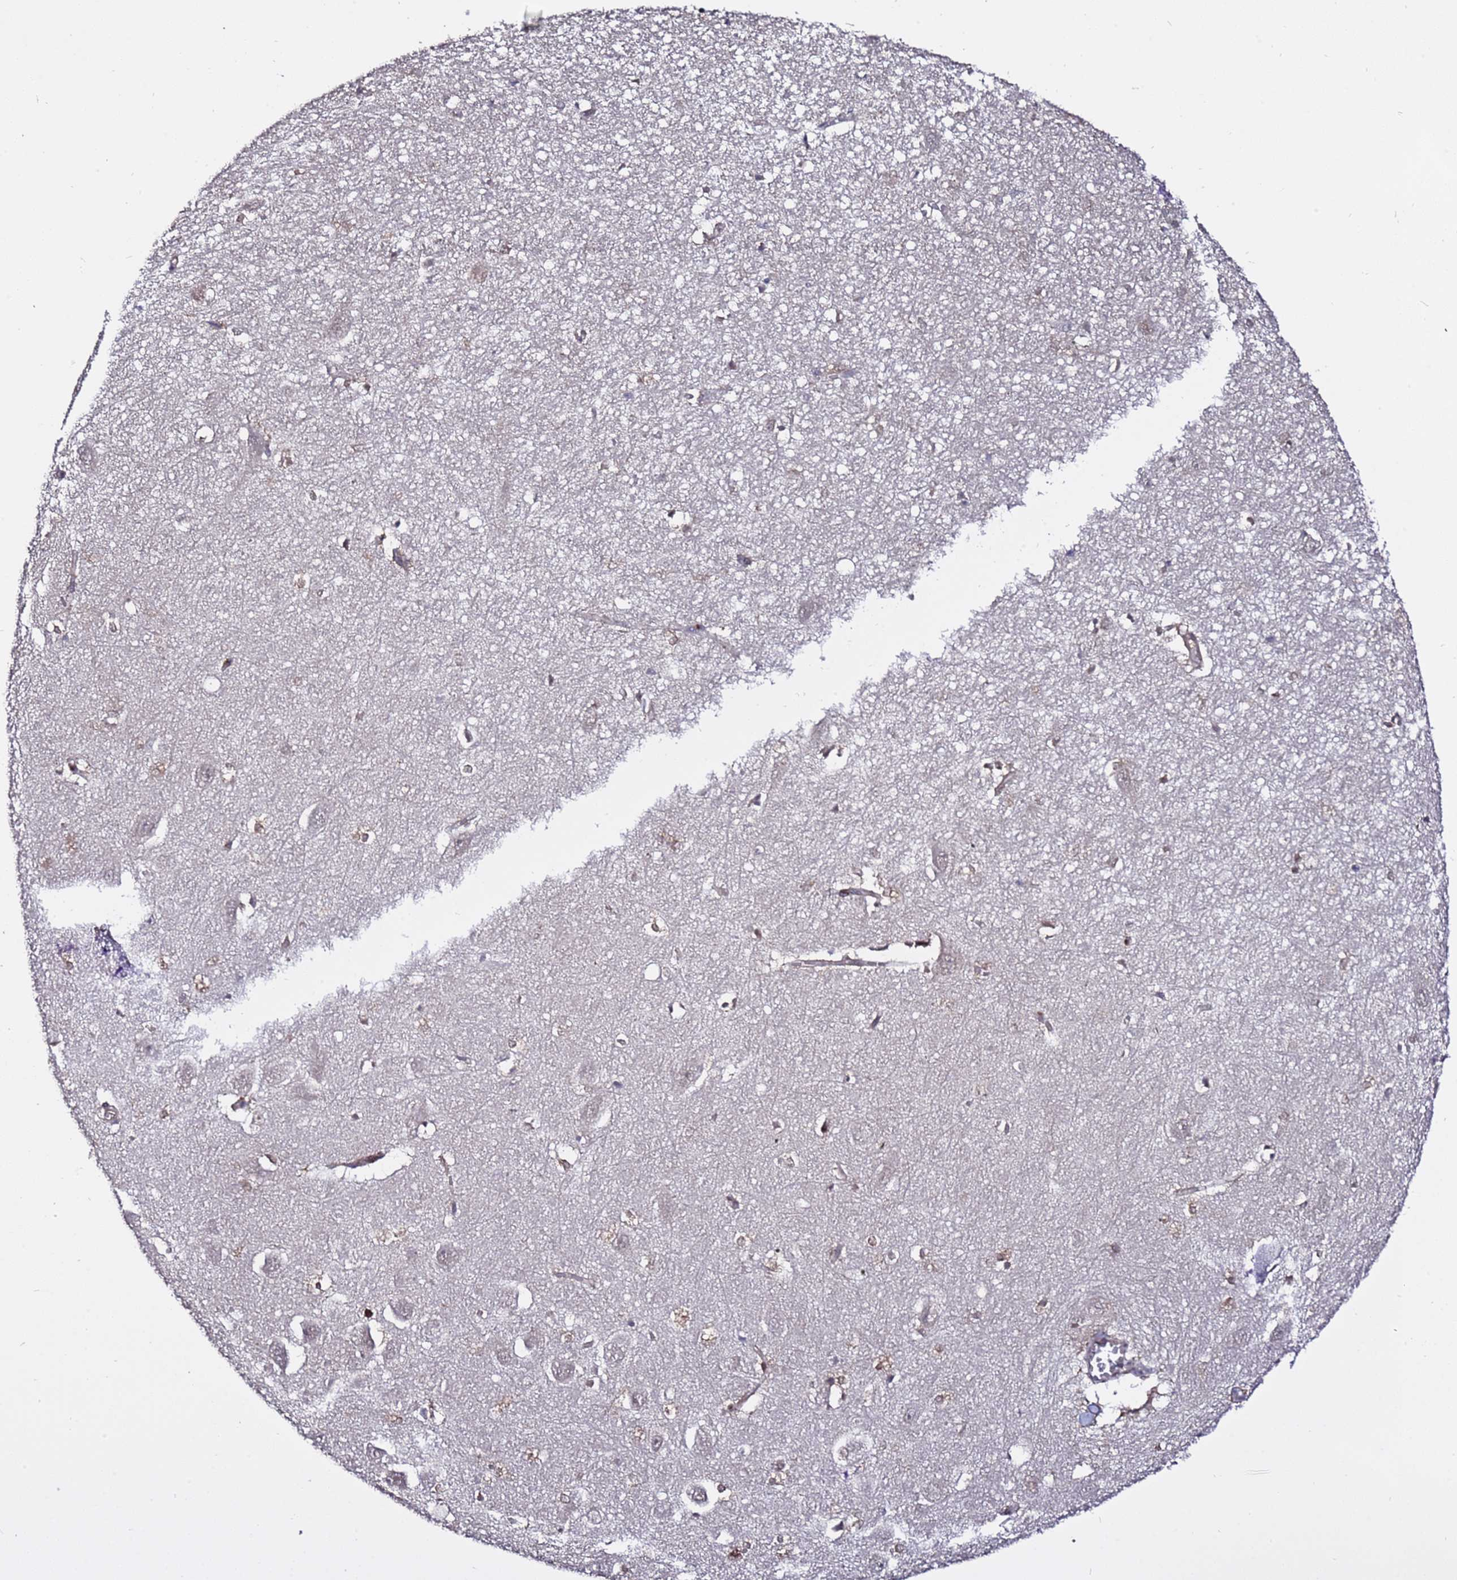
{"staining": {"intensity": "negative", "quantity": "none", "location": "none"}, "tissue": "hippocampus", "cell_type": "Glial cells", "image_type": "normal", "snomed": [{"axis": "morphology", "description": "Normal tissue, NOS"}, {"axis": "topography", "description": "Hippocampus"}], "caption": "Hippocampus stained for a protein using immunohistochemistry (IHC) displays no staining glial cells.", "gene": "POLR2D", "patient": {"sex": "female", "age": 64}}